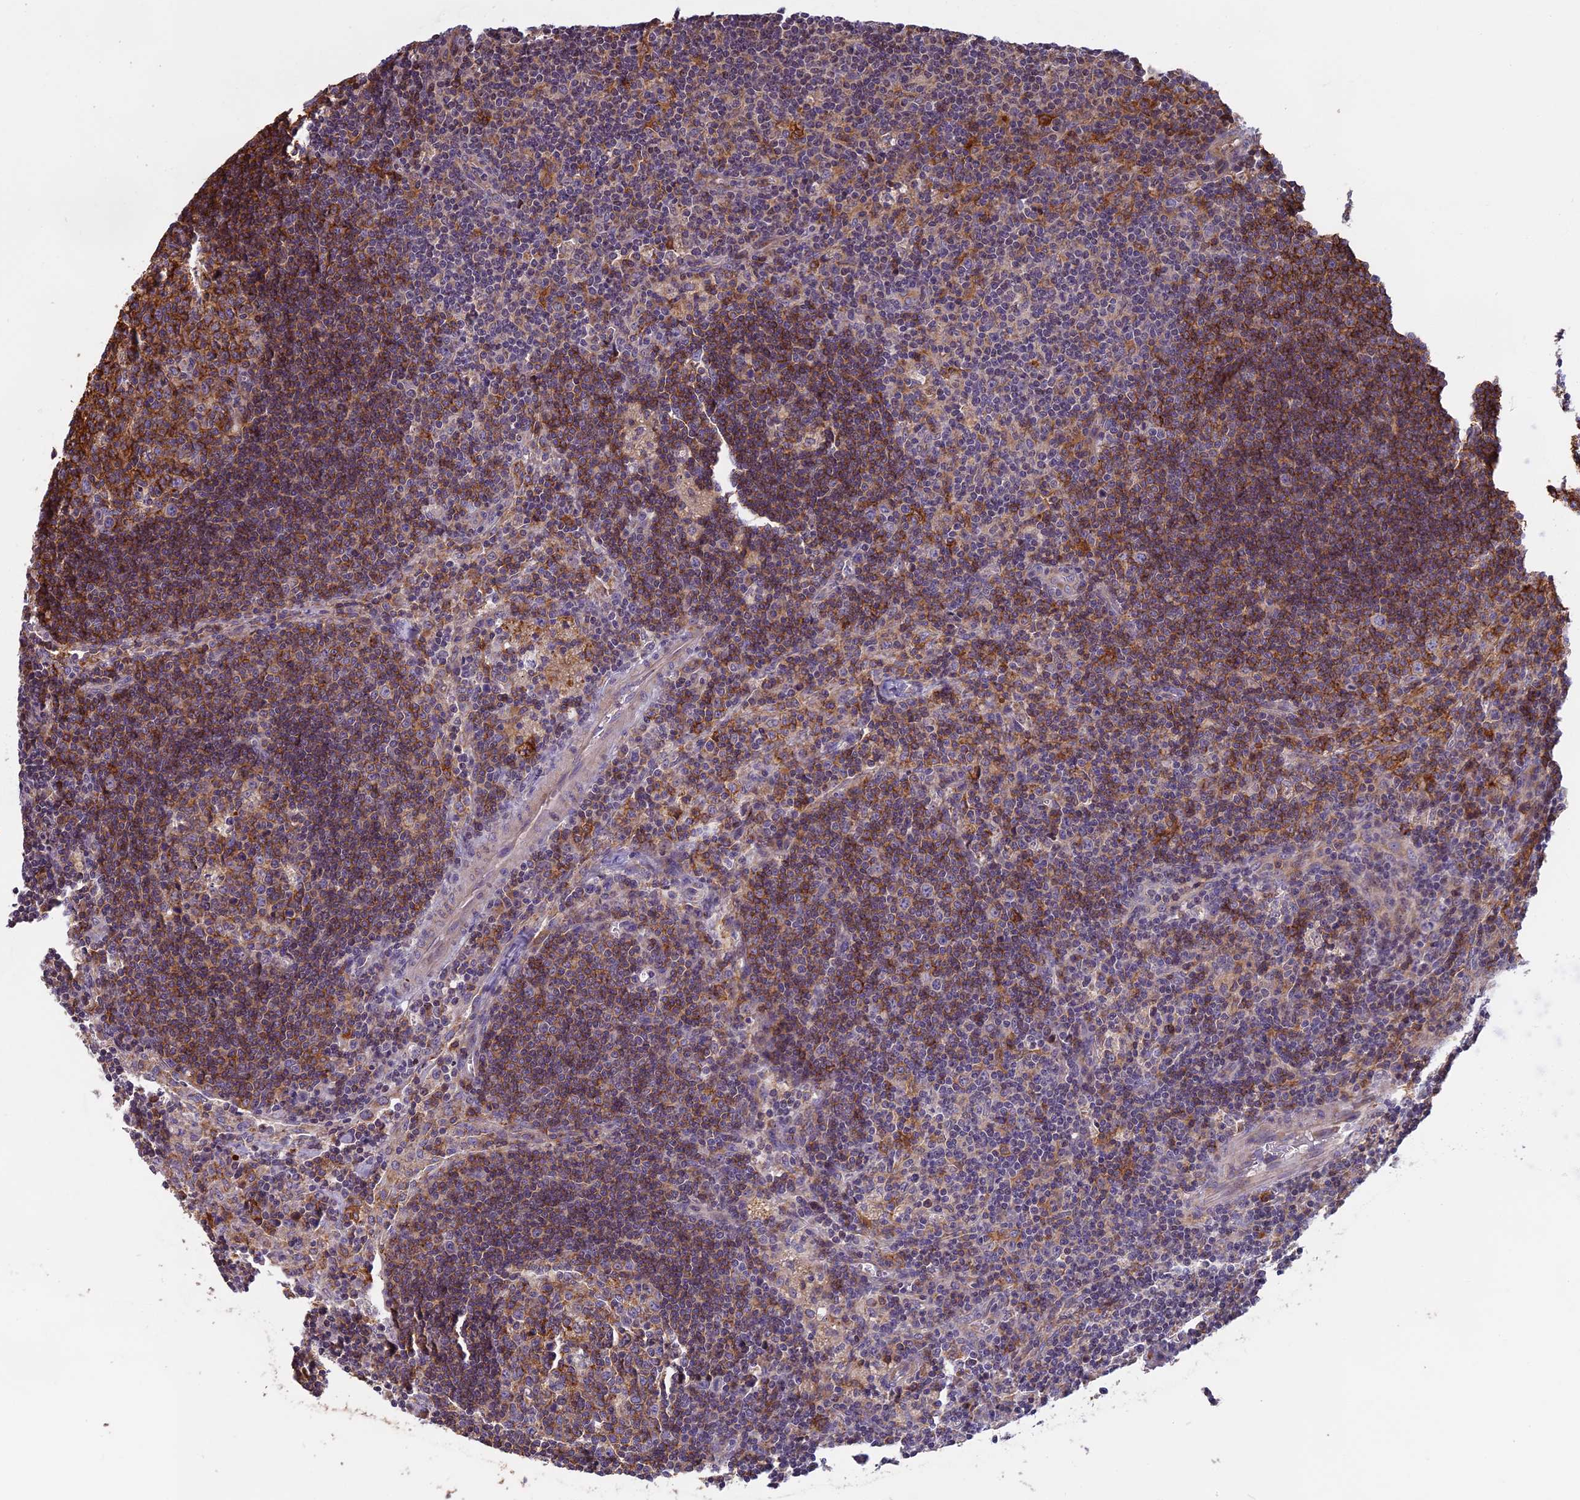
{"staining": {"intensity": "strong", "quantity": ">75%", "location": "cytoplasmic/membranous"}, "tissue": "lymph node", "cell_type": "Germinal center cells", "image_type": "normal", "snomed": [{"axis": "morphology", "description": "Normal tissue, NOS"}, {"axis": "topography", "description": "Lymph node"}], "caption": "This histopathology image displays immunohistochemistry (IHC) staining of unremarkable human lymph node, with high strong cytoplasmic/membranous staining in about >75% of germinal center cells.", "gene": "EDAR", "patient": {"sex": "male", "age": 58}}